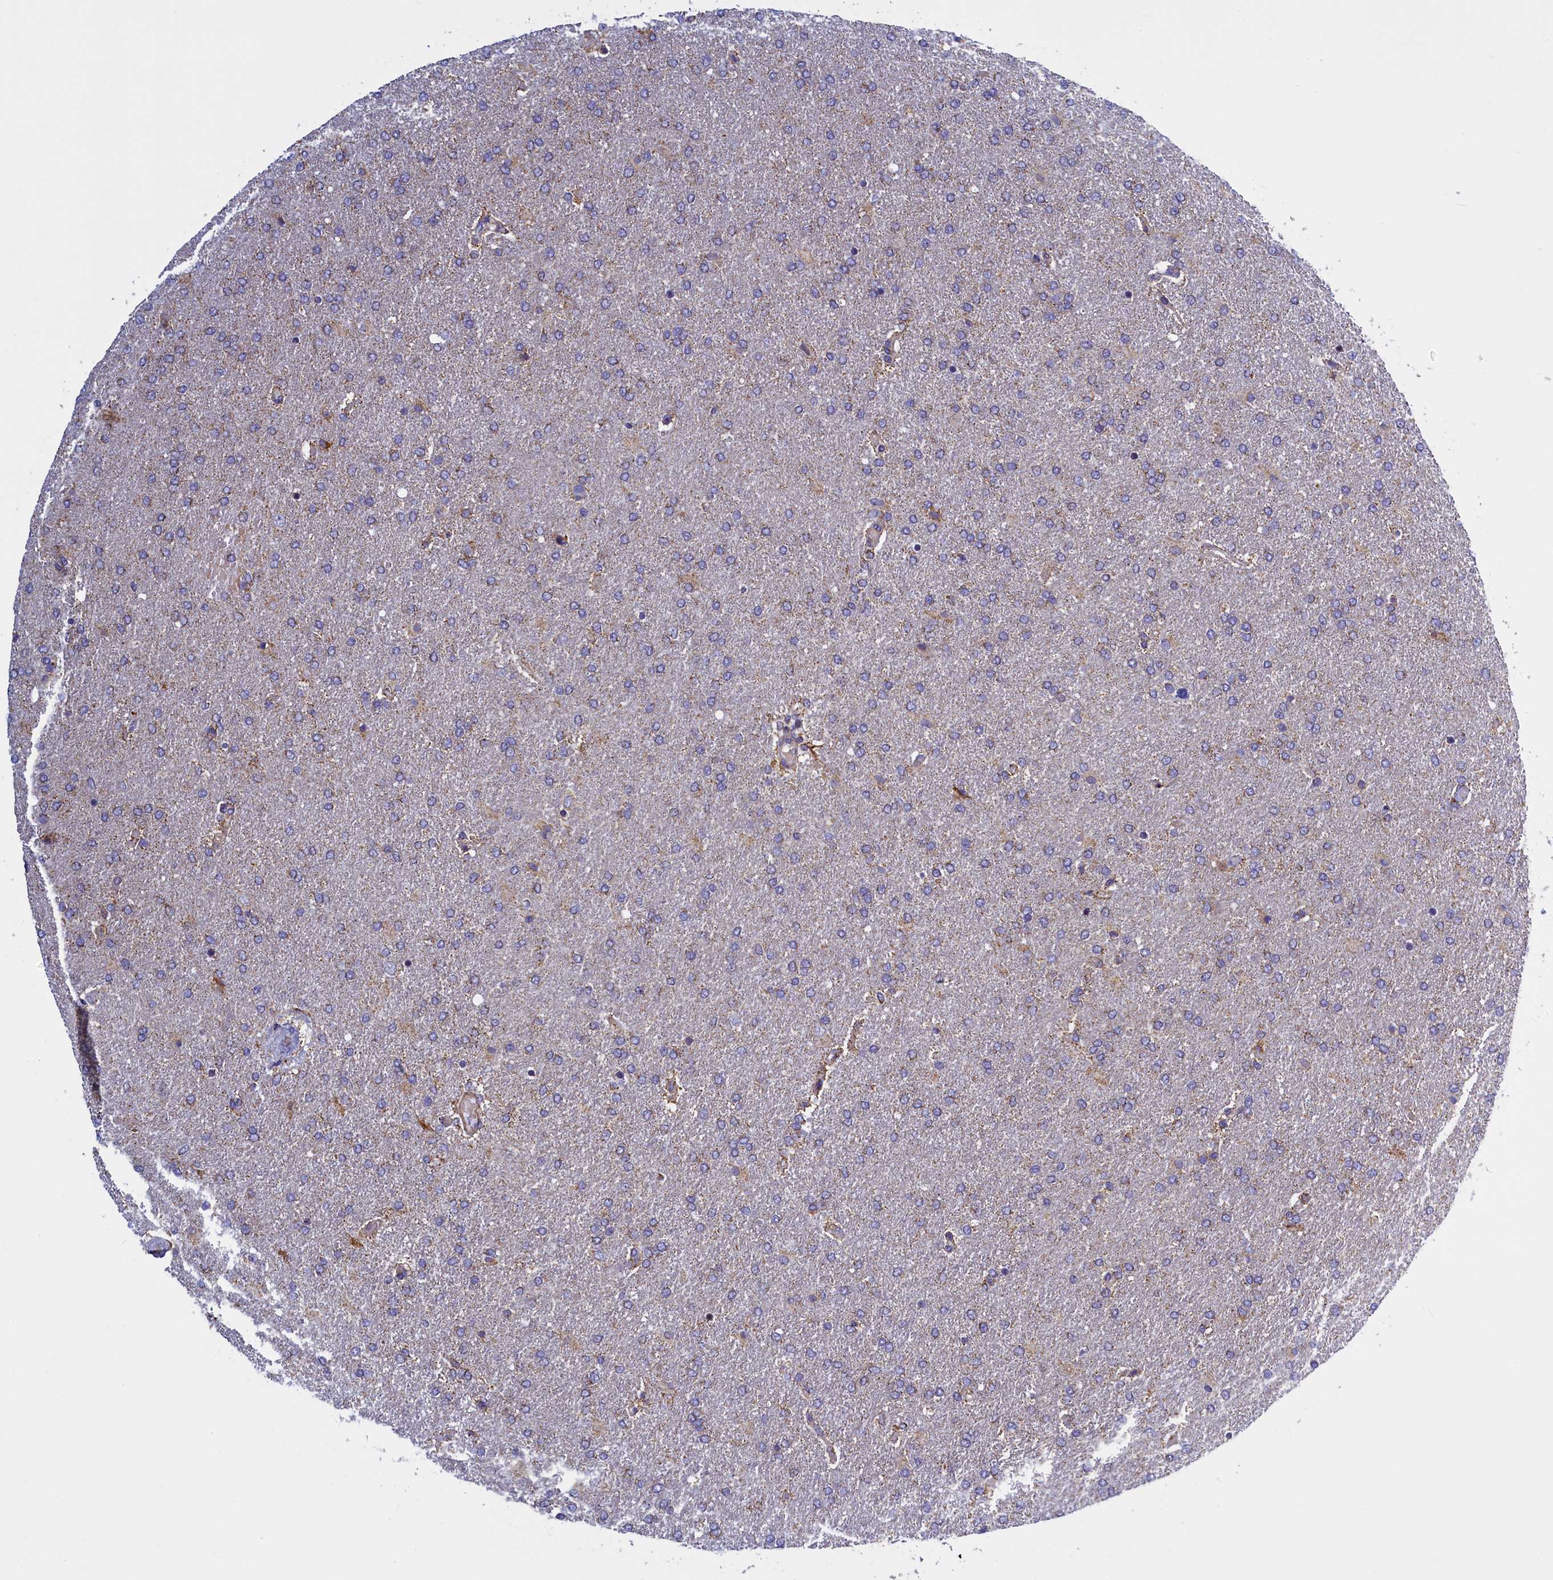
{"staining": {"intensity": "weak", "quantity": "<25%", "location": "cytoplasmic/membranous"}, "tissue": "glioma", "cell_type": "Tumor cells", "image_type": "cancer", "snomed": [{"axis": "morphology", "description": "Glioma, malignant, High grade"}, {"axis": "topography", "description": "Brain"}], "caption": "A high-resolution photomicrograph shows IHC staining of malignant glioma (high-grade), which exhibits no significant positivity in tumor cells. (Brightfield microscopy of DAB (3,3'-diaminobenzidine) immunohistochemistry at high magnification).", "gene": "IFT122", "patient": {"sex": "male", "age": 72}}